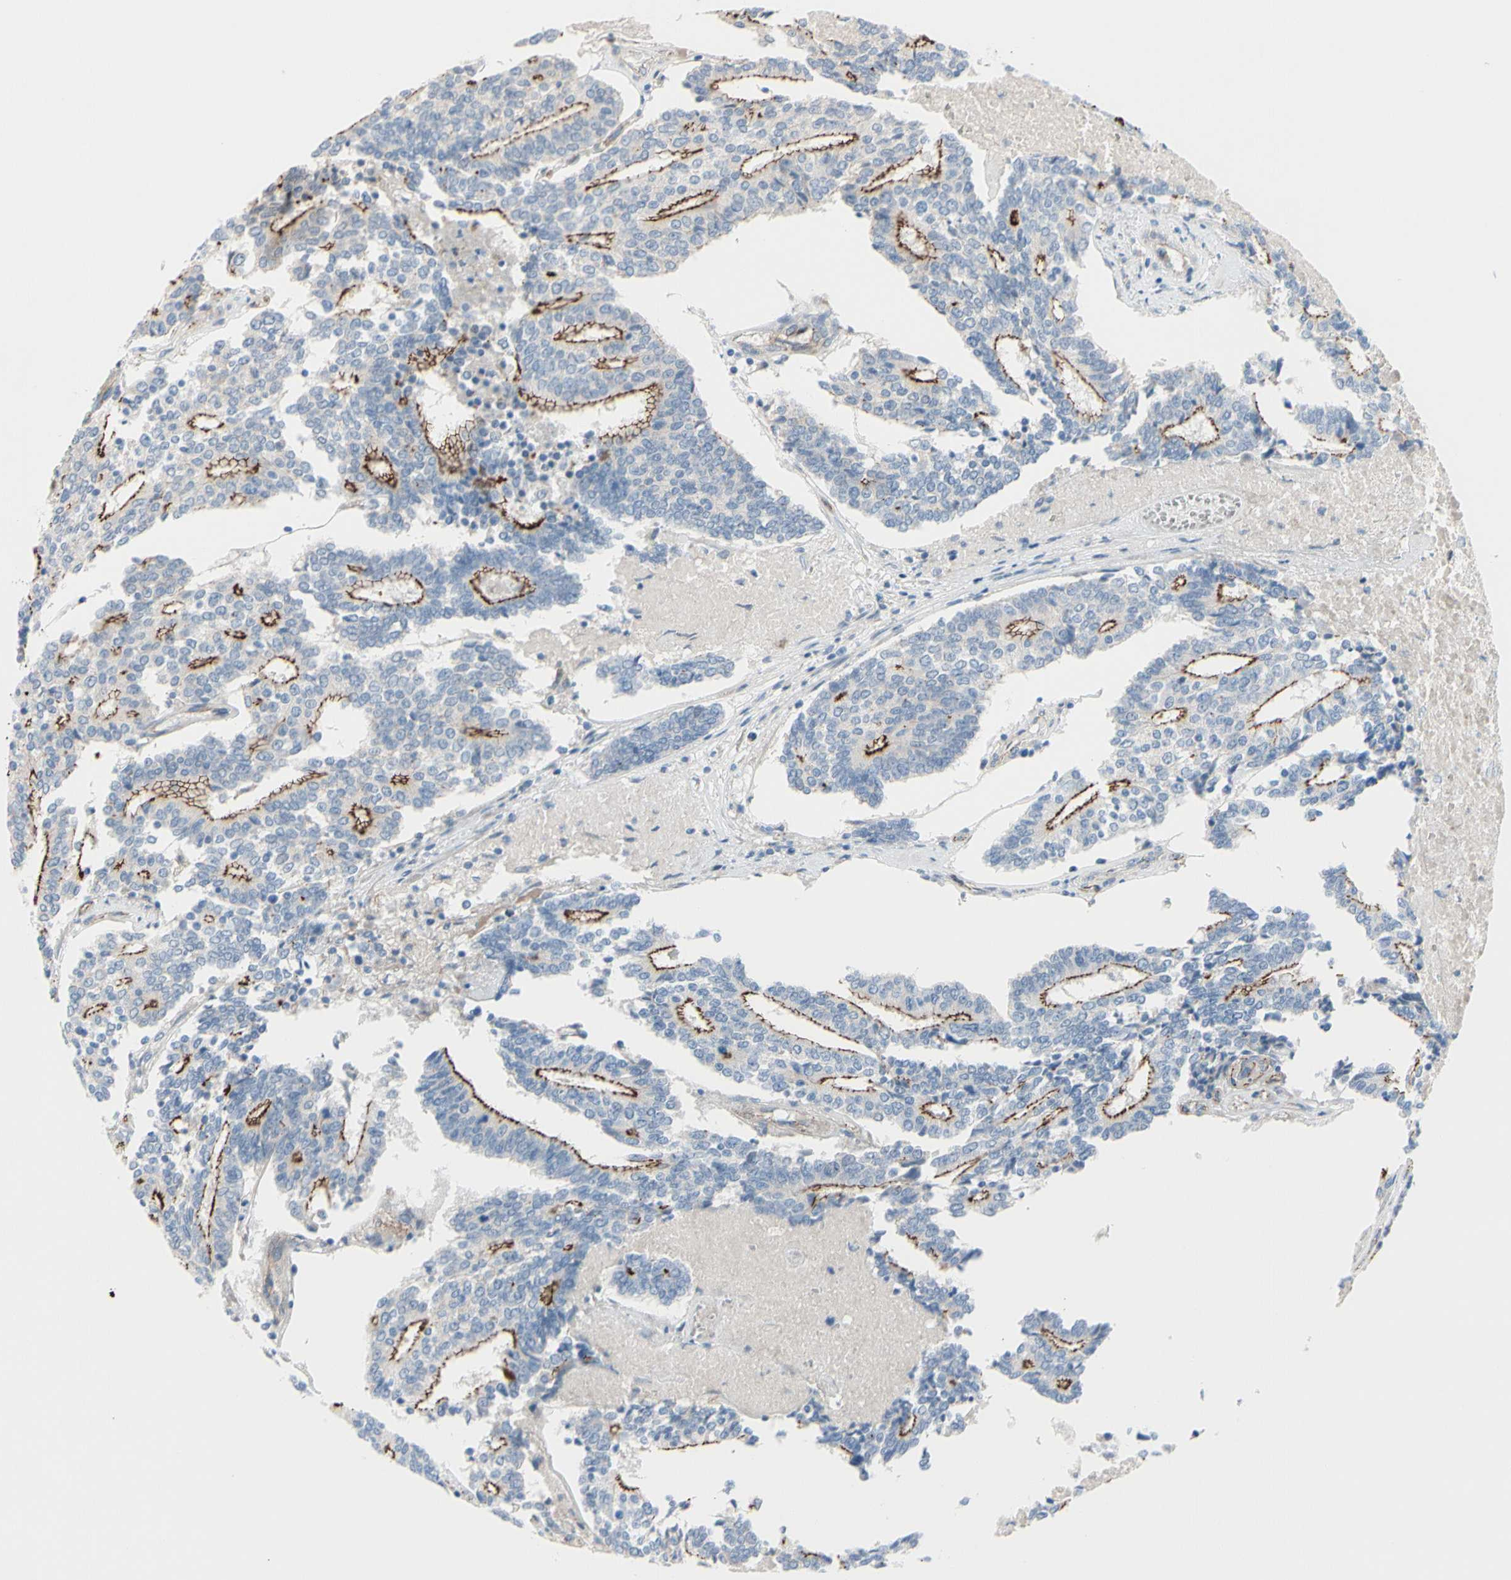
{"staining": {"intensity": "moderate", "quantity": "25%-75%", "location": "cytoplasmic/membranous"}, "tissue": "prostate cancer", "cell_type": "Tumor cells", "image_type": "cancer", "snomed": [{"axis": "morphology", "description": "Adenocarcinoma, High grade"}, {"axis": "topography", "description": "Prostate"}], "caption": "Protein expression analysis of human prostate cancer (adenocarcinoma (high-grade)) reveals moderate cytoplasmic/membranous staining in approximately 25%-75% of tumor cells.", "gene": "TJP1", "patient": {"sex": "male", "age": 55}}